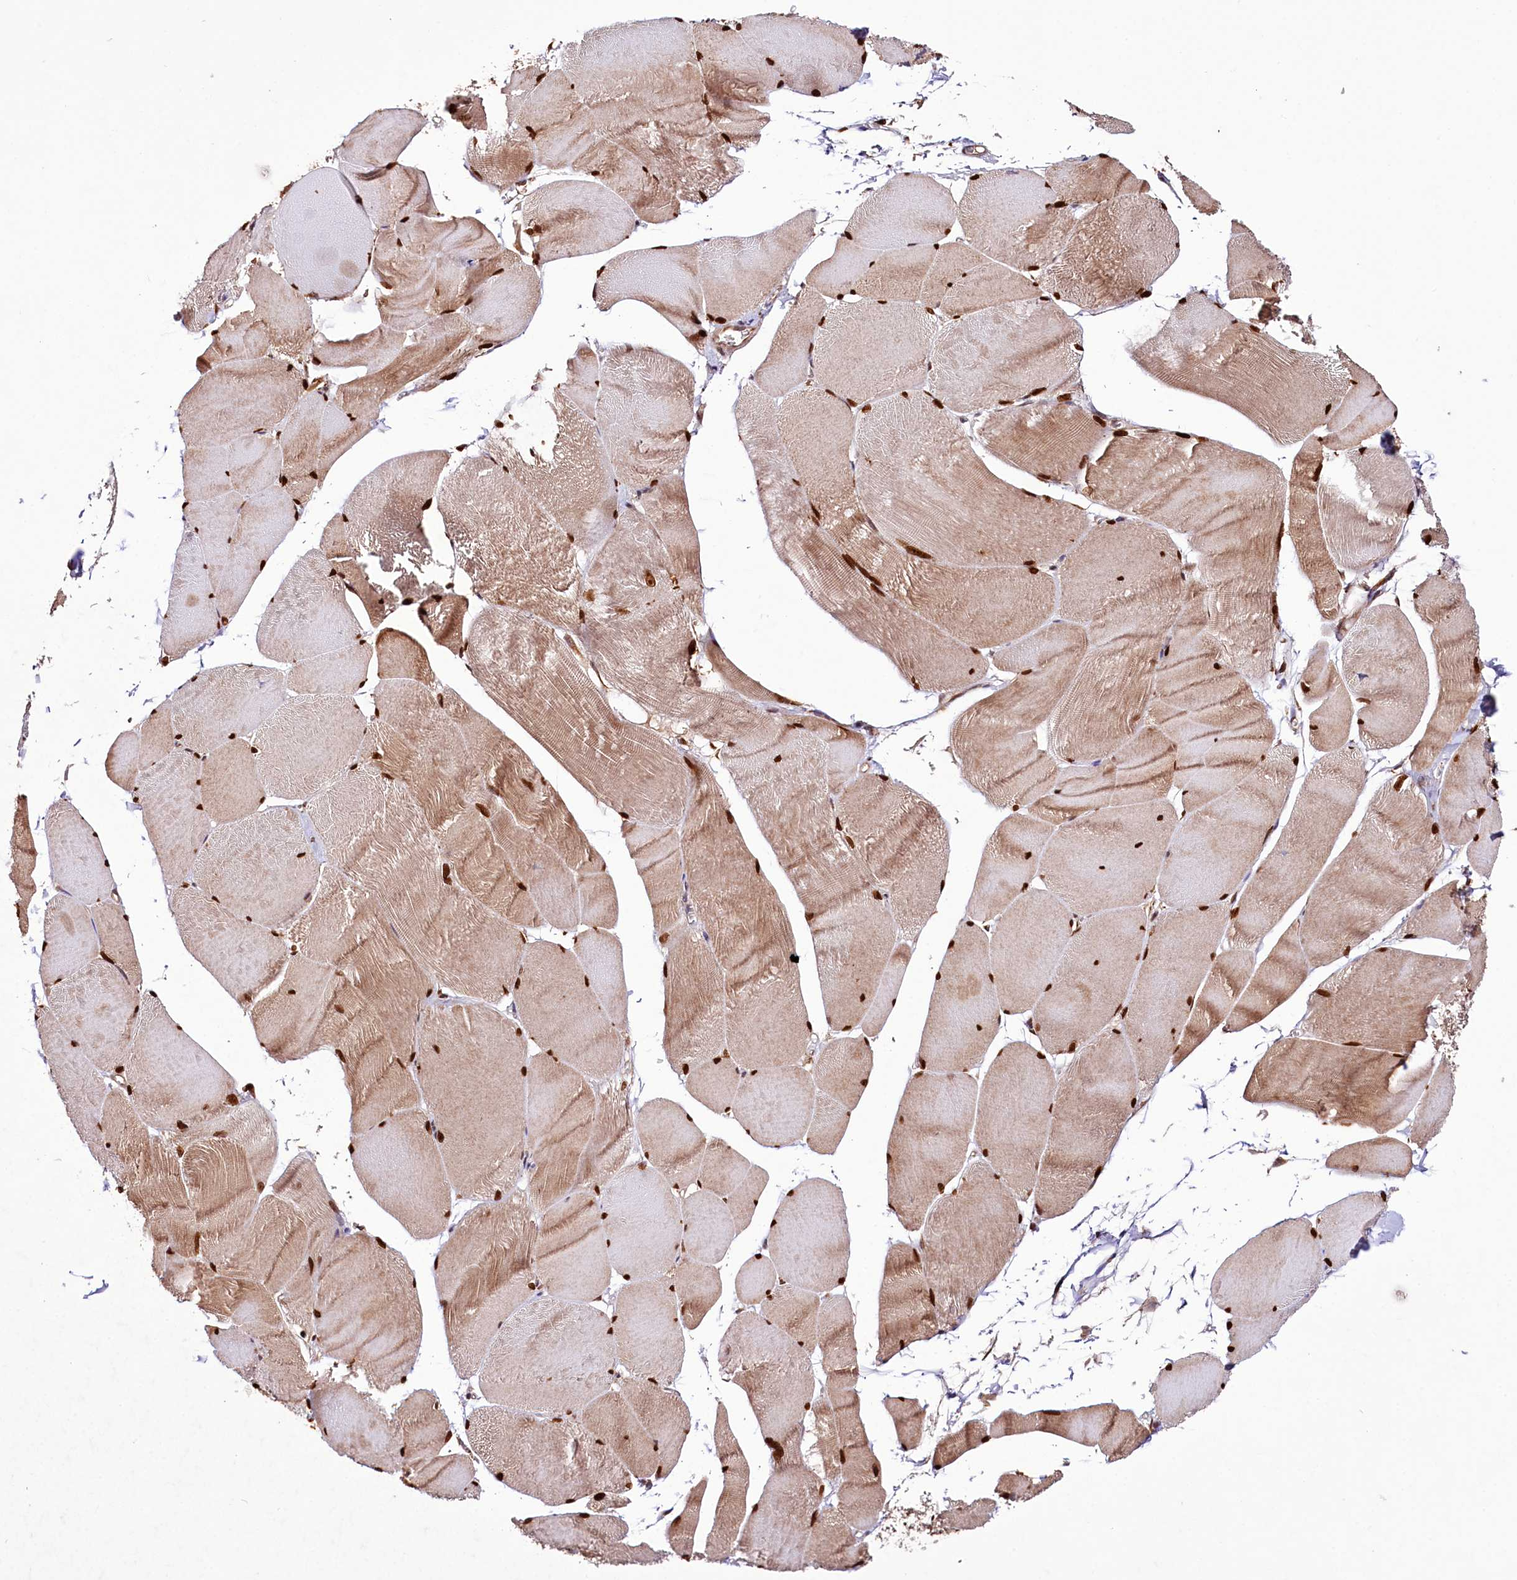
{"staining": {"intensity": "strong", "quantity": ">75%", "location": "cytoplasmic/membranous,nuclear"}, "tissue": "skeletal muscle", "cell_type": "Myocytes", "image_type": "normal", "snomed": [{"axis": "morphology", "description": "Normal tissue, NOS"}, {"axis": "morphology", "description": "Basal cell carcinoma"}, {"axis": "topography", "description": "Skeletal muscle"}], "caption": "A high amount of strong cytoplasmic/membranous,nuclear expression is appreciated in approximately >75% of myocytes in benign skeletal muscle.", "gene": "CUTC", "patient": {"sex": "female", "age": 64}}